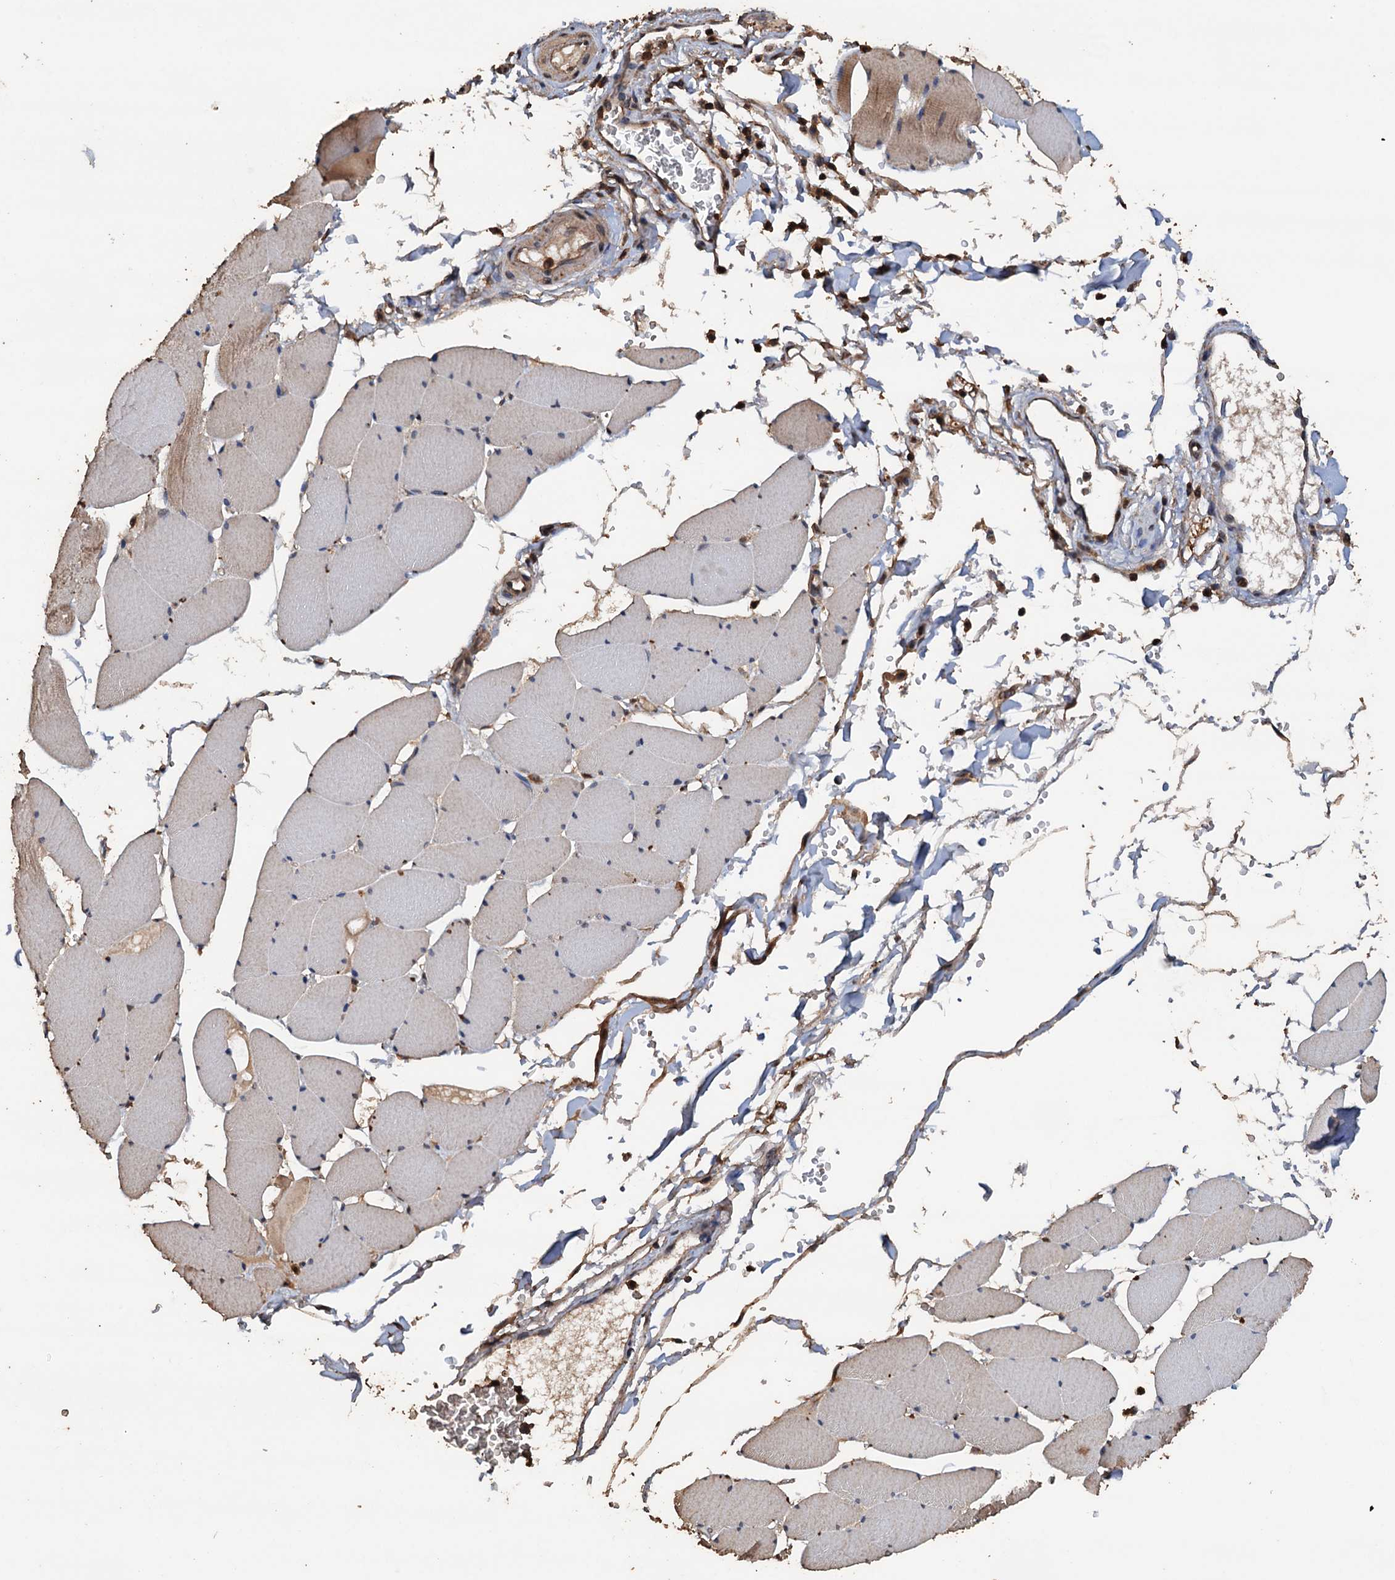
{"staining": {"intensity": "negative", "quantity": "none", "location": "none"}, "tissue": "skeletal muscle", "cell_type": "Myocytes", "image_type": "normal", "snomed": [{"axis": "morphology", "description": "Normal tissue, NOS"}, {"axis": "topography", "description": "Skeletal muscle"}, {"axis": "topography", "description": "Head-Neck"}], "caption": "This photomicrograph is of unremarkable skeletal muscle stained with immunohistochemistry to label a protein in brown with the nuclei are counter-stained blue. There is no expression in myocytes.", "gene": "PSMD9", "patient": {"sex": "male", "age": 66}}